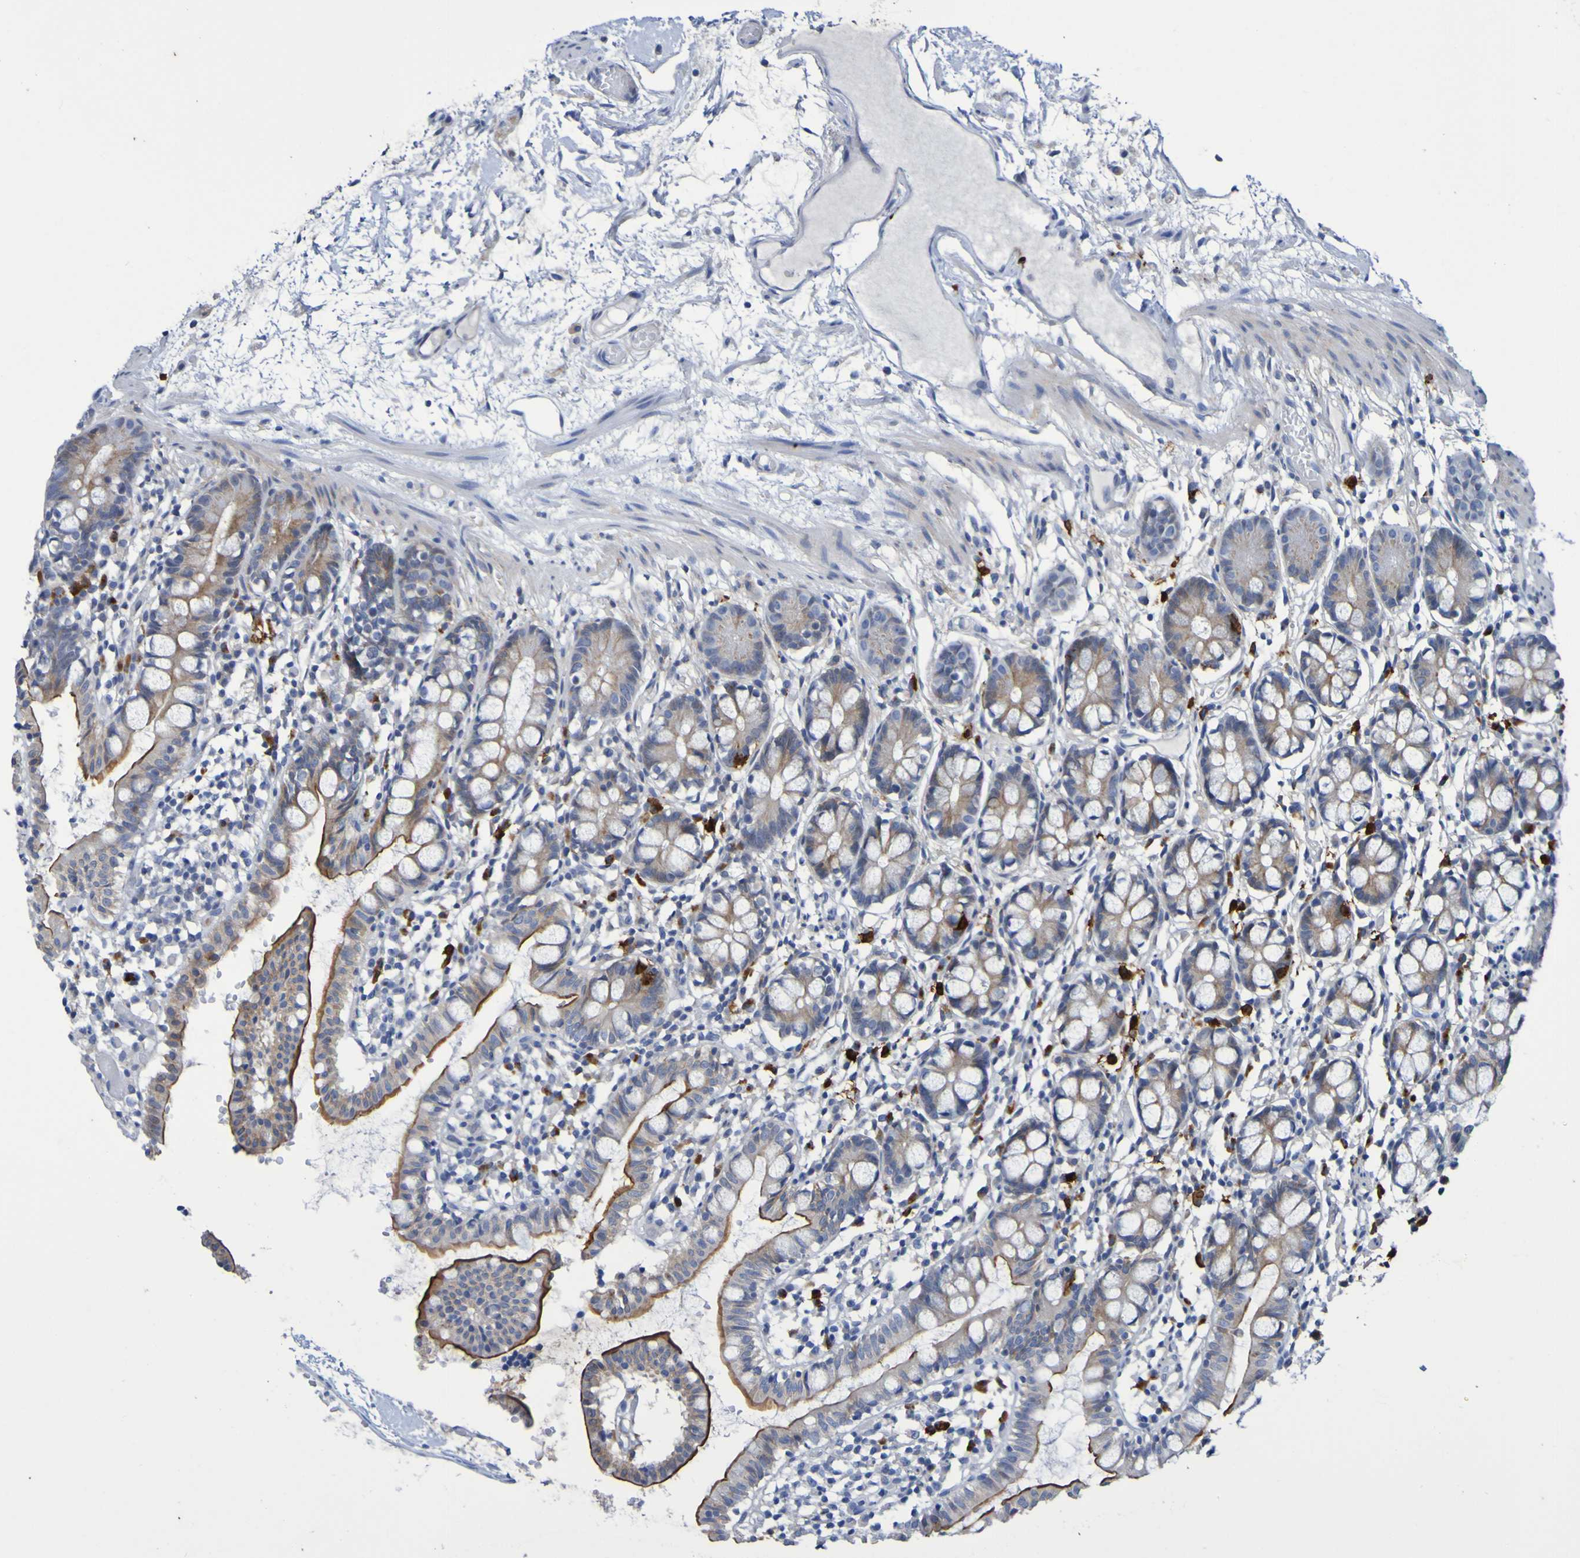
{"staining": {"intensity": "moderate", "quantity": ">75%", "location": "cytoplasmic/membranous"}, "tissue": "small intestine", "cell_type": "Glandular cells", "image_type": "normal", "snomed": [{"axis": "morphology", "description": "Normal tissue, NOS"}, {"axis": "morphology", "description": "Cystadenocarcinoma, serous, Metastatic site"}, {"axis": "topography", "description": "Small intestine"}], "caption": "Glandular cells show medium levels of moderate cytoplasmic/membranous positivity in approximately >75% of cells in benign human small intestine. (Brightfield microscopy of DAB IHC at high magnification).", "gene": "C11orf24", "patient": {"sex": "female", "age": 61}}